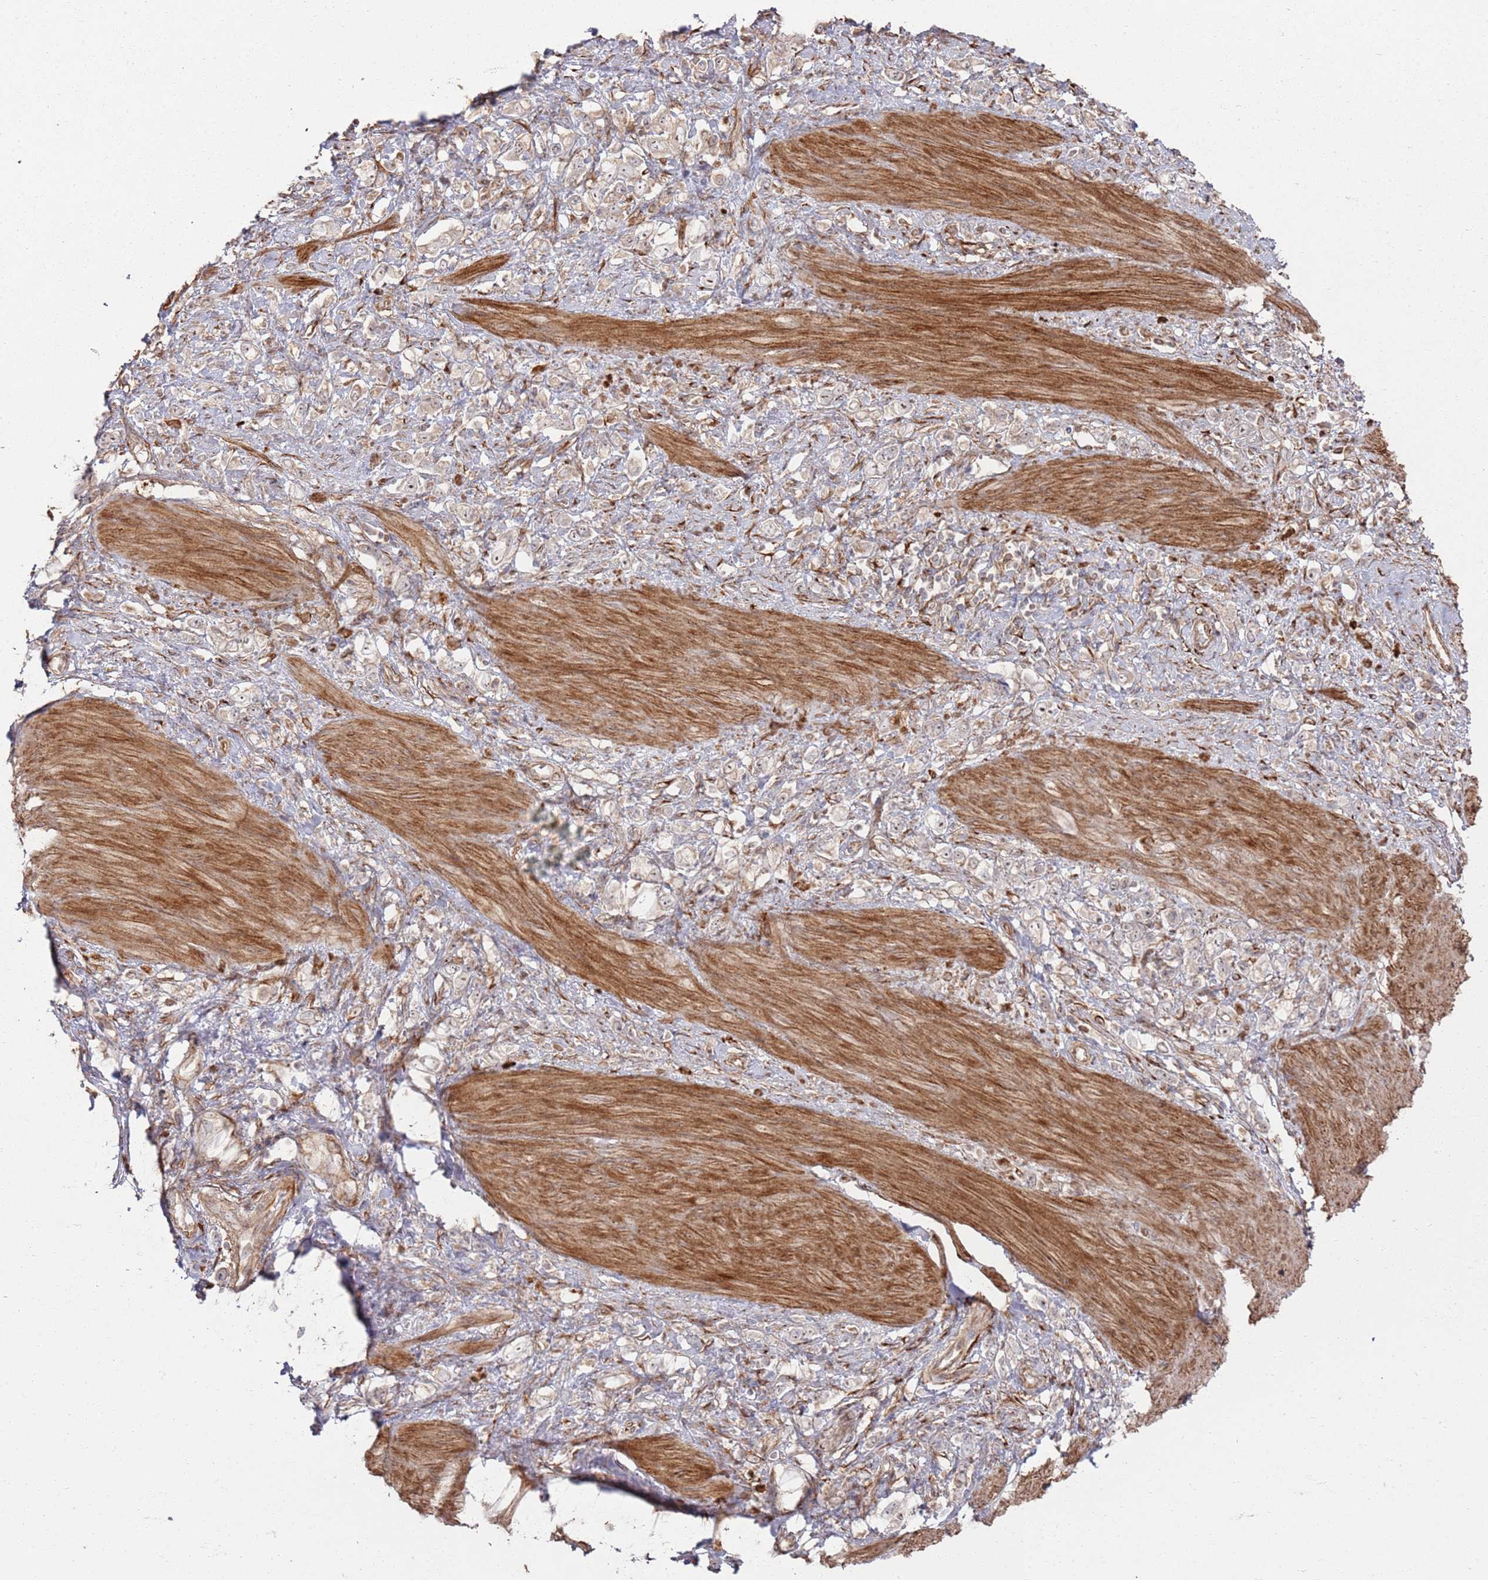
{"staining": {"intensity": "weak", "quantity": "25%-75%", "location": "nuclear"}, "tissue": "stomach cancer", "cell_type": "Tumor cells", "image_type": "cancer", "snomed": [{"axis": "morphology", "description": "Adenocarcinoma, NOS"}, {"axis": "topography", "description": "Stomach"}], "caption": "Brown immunohistochemical staining in human adenocarcinoma (stomach) shows weak nuclear positivity in about 25%-75% of tumor cells.", "gene": "PHF21A", "patient": {"sex": "female", "age": 65}}